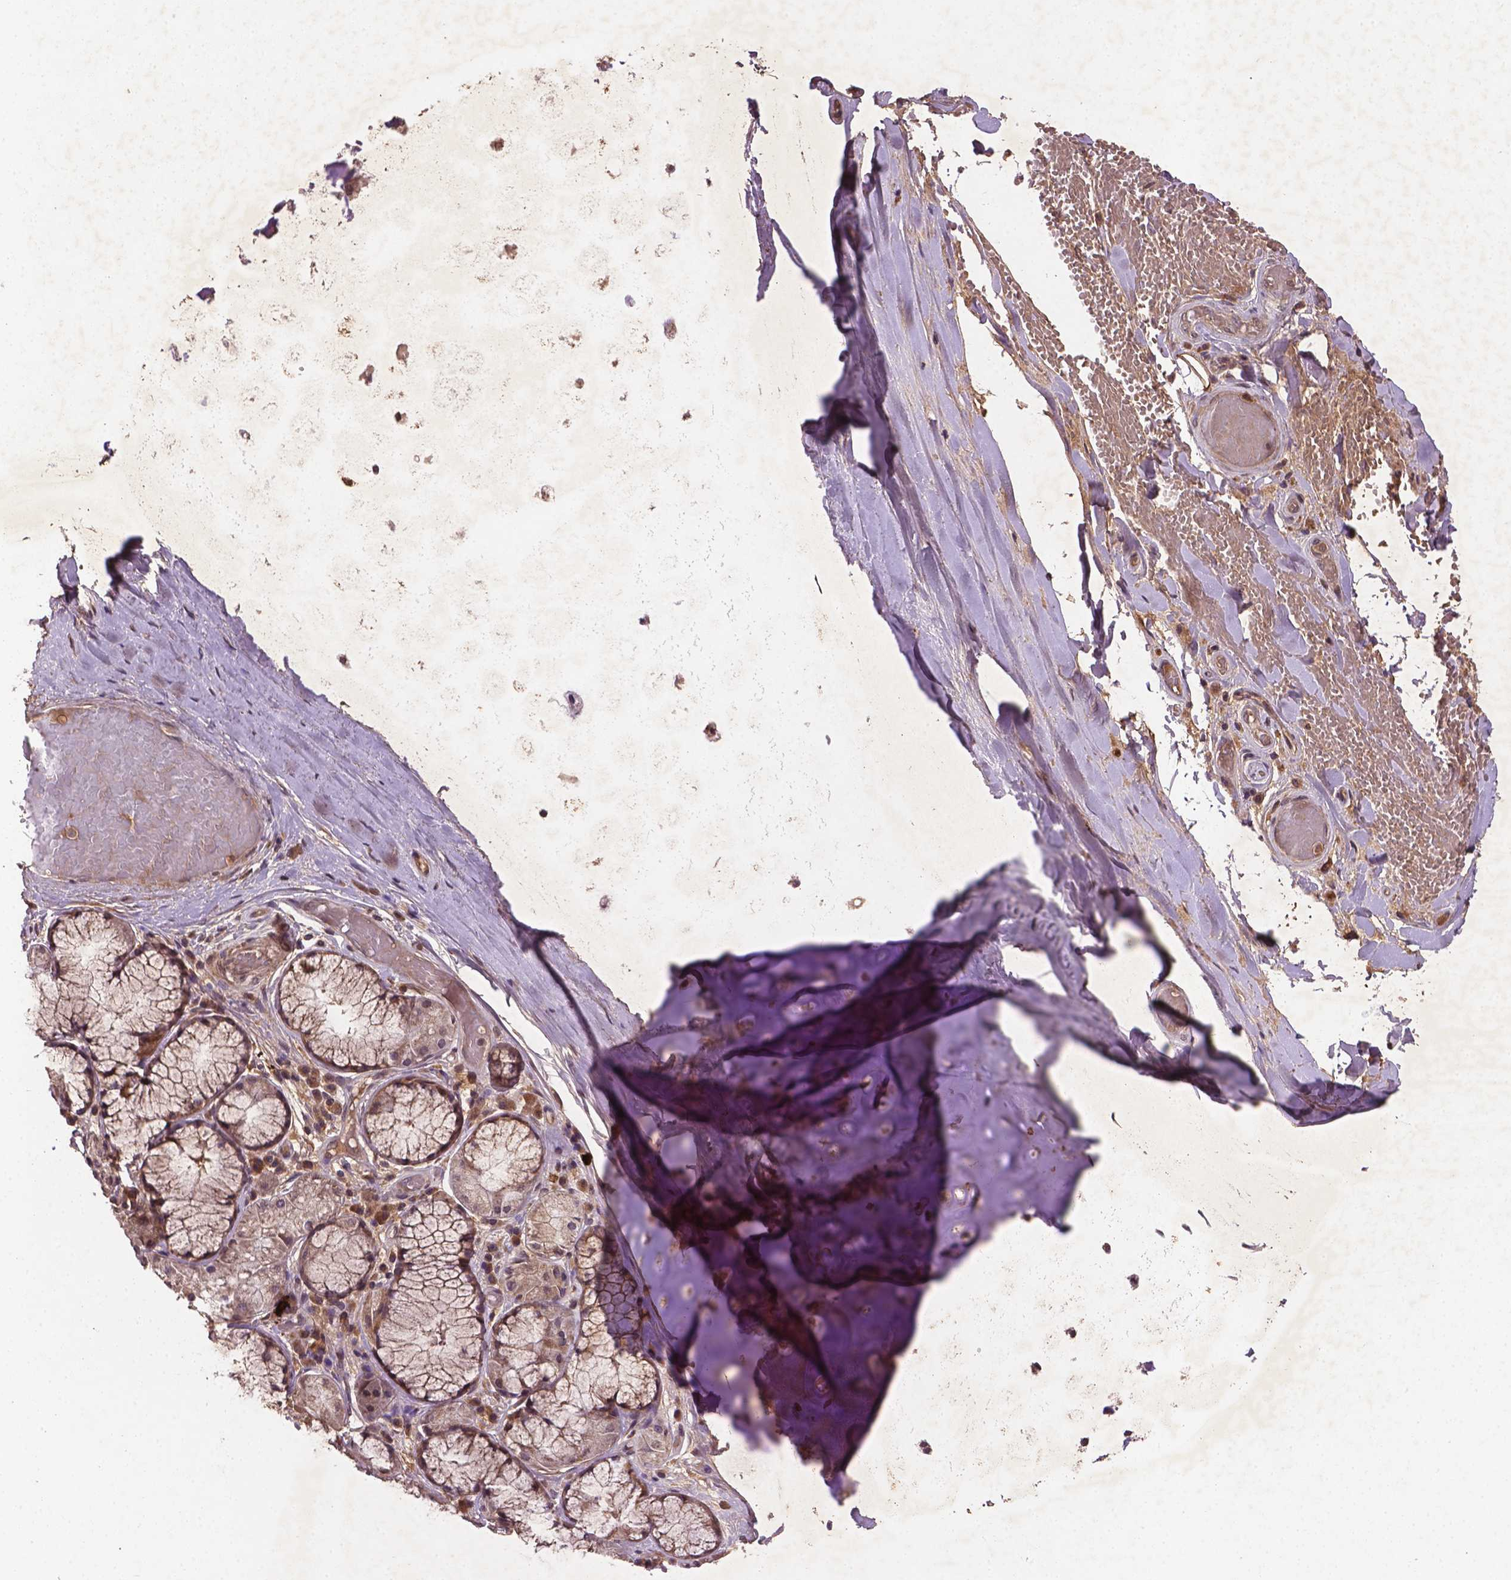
{"staining": {"intensity": "weak", "quantity": ">75%", "location": "cytoplasmic/membranous"}, "tissue": "adipose tissue", "cell_type": "Adipocytes", "image_type": "normal", "snomed": [{"axis": "morphology", "description": "Normal tissue, NOS"}, {"axis": "topography", "description": "Cartilage tissue"}, {"axis": "topography", "description": "Bronchus"}], "caption": "Benign adipose tissue was stained to show a protein in brown. There is low levels of weak cytoplasmic/membranous positivity in approximately >75% of adipocytes.", "gene": "NIPAL2", "patient": {"sex": "male", "age": 64}}